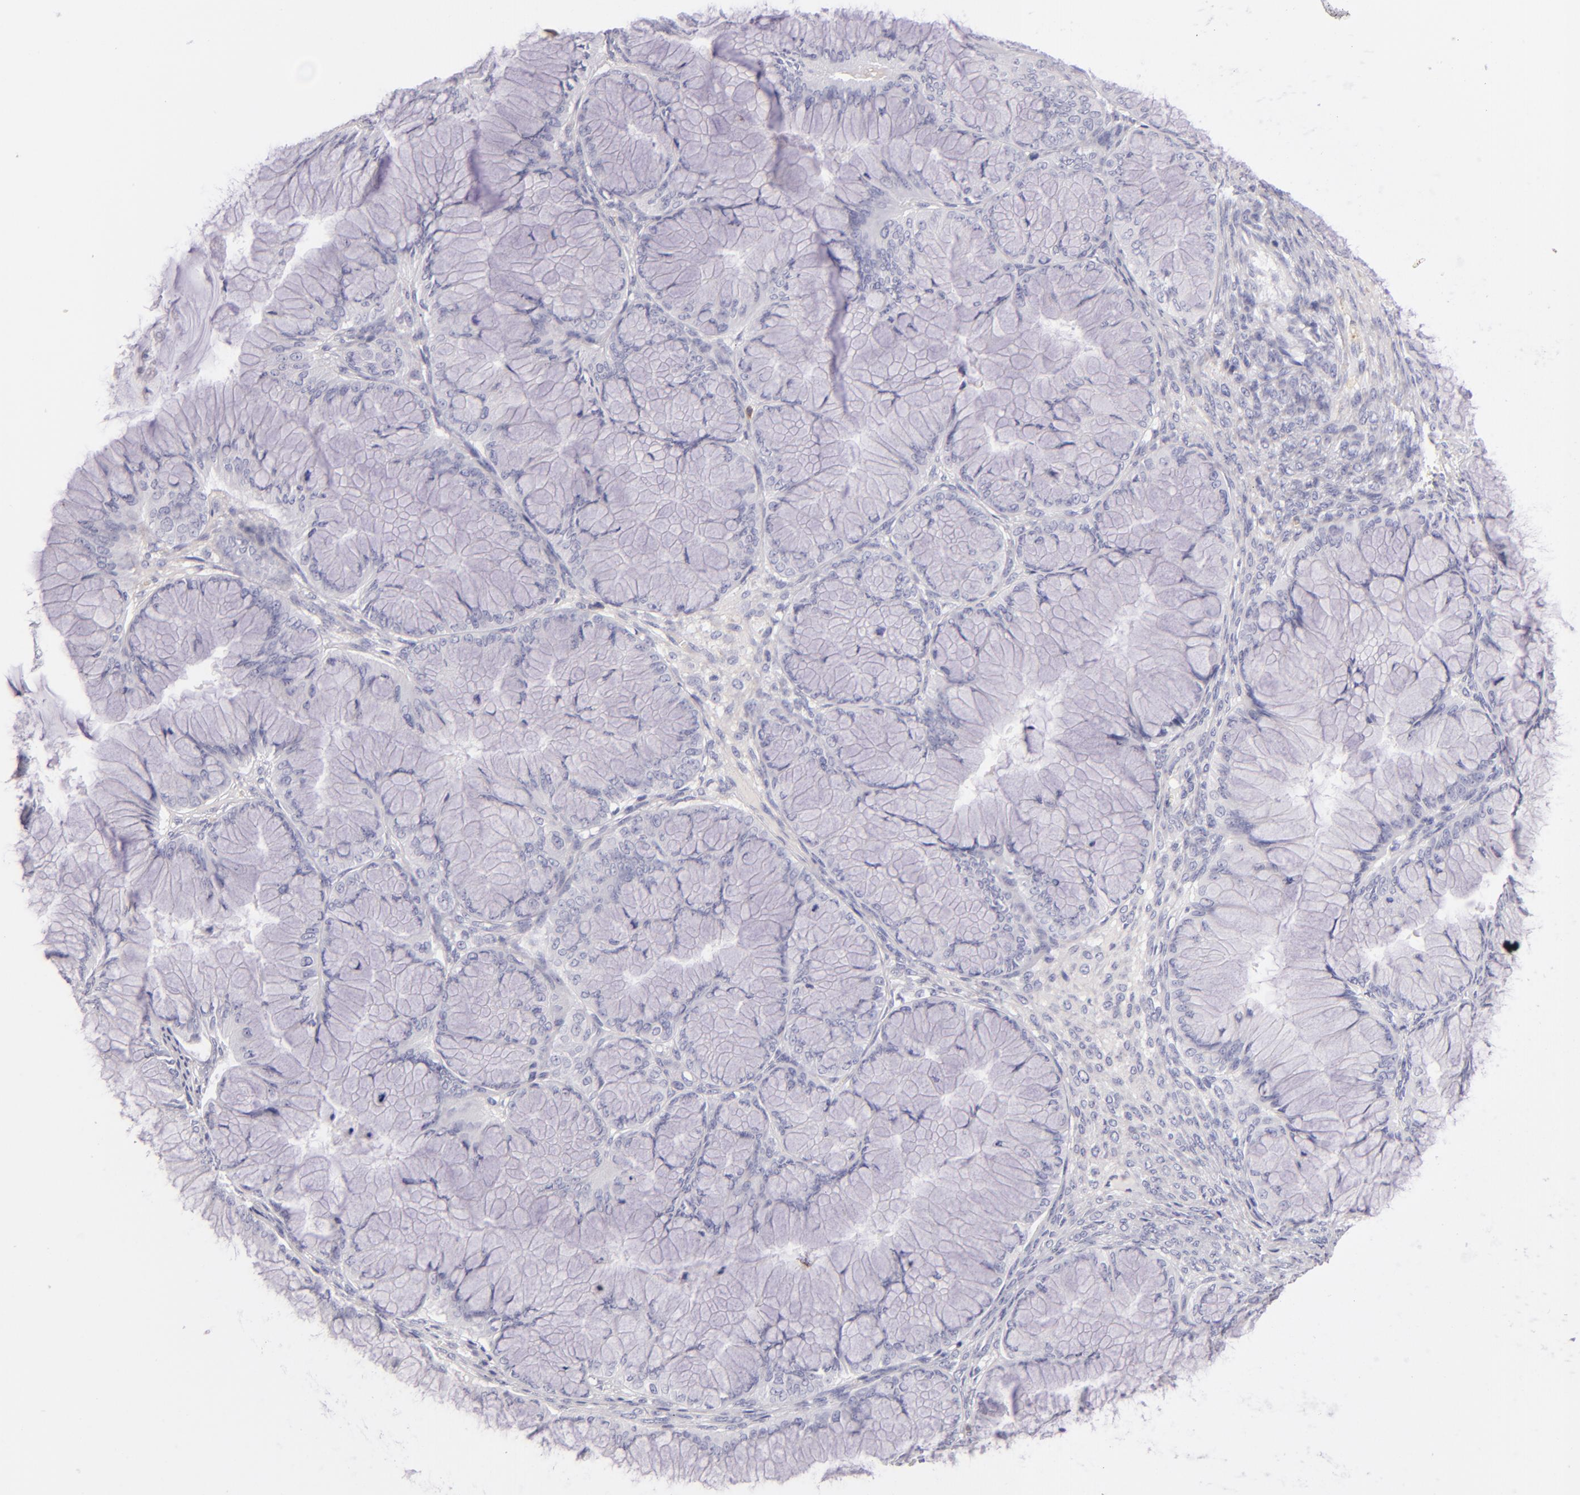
{"staining": {"intensity": "negative", "quantity": "none", "location": "none"}, "tissue": "ovarian cancer", "cell_type": "Tumor cells", "image_type": "cancer", "snomed": [{"axis": "morphology", "description": "Cystadenocarcinoma, mucinous, NOS"}, {"axis": "topography", "description": "Ovary"}], "caption": "IHC histopathology image of neoplastic tissue: ovarian cancer (mucinous cystadenocarcinoma) stained with DAB (3,3'-diaminobenzidine) reveals no significant protein positivity in tumor cells. (IHC, brightfield microscopy, high magnification).", "gene": "LAT", "patient": {"sex": "female", "age": 63}}